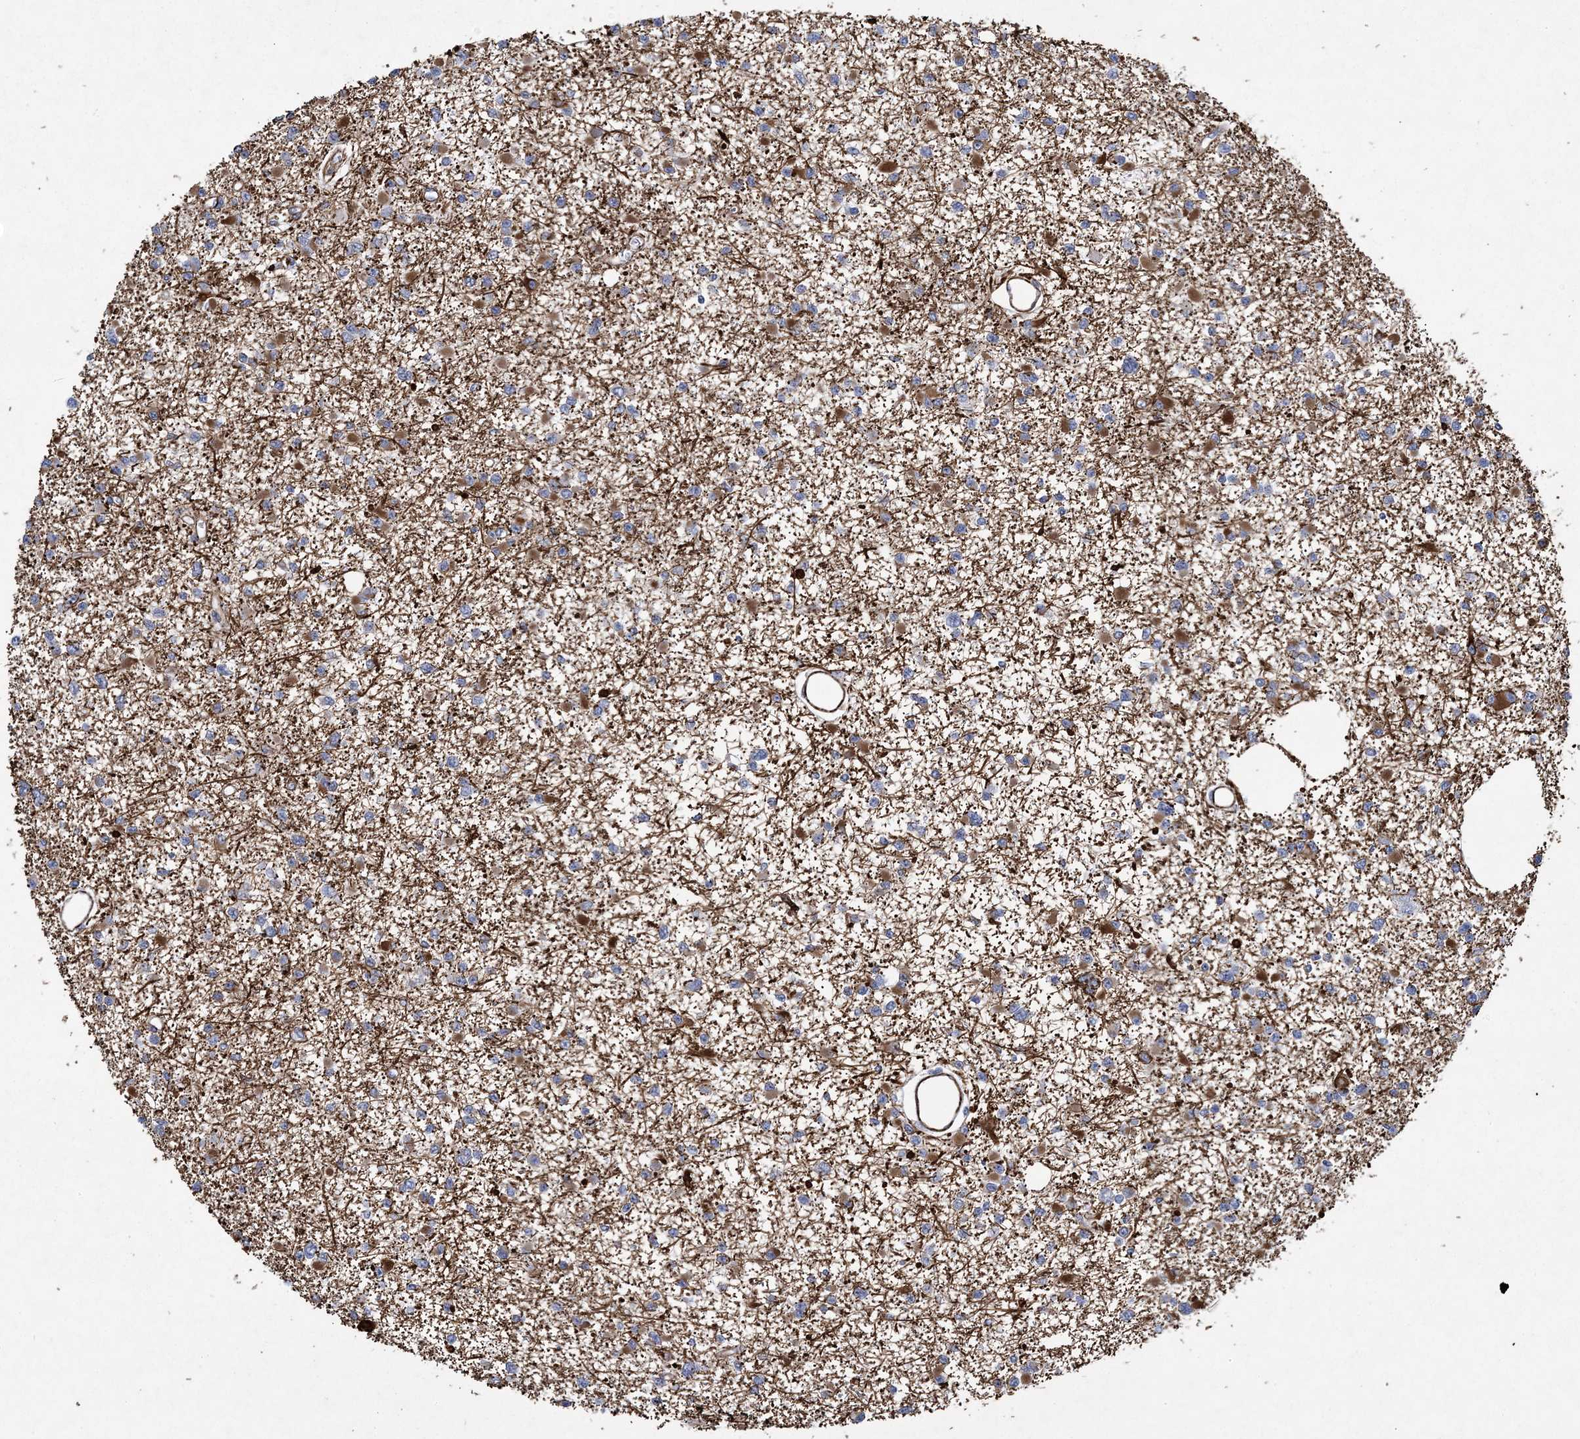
{"staining": {"intensity": "negative", "quantity": "none", "location": "none"}, "tissue": "glioma", "cell_type": "Tumor cells", "image_type": "cancer", "snomed": [{"axis": "morphology", "description": "Glioma, malignant, Low grade"}, {"axis": "topography", "description": "Brain"}], "caption": "Glioma was stained to show a protein in brown. There is no significant staining in tumor cells.", "gene": "ARSJ", "patient": {"sex": "female", "age": 22}}